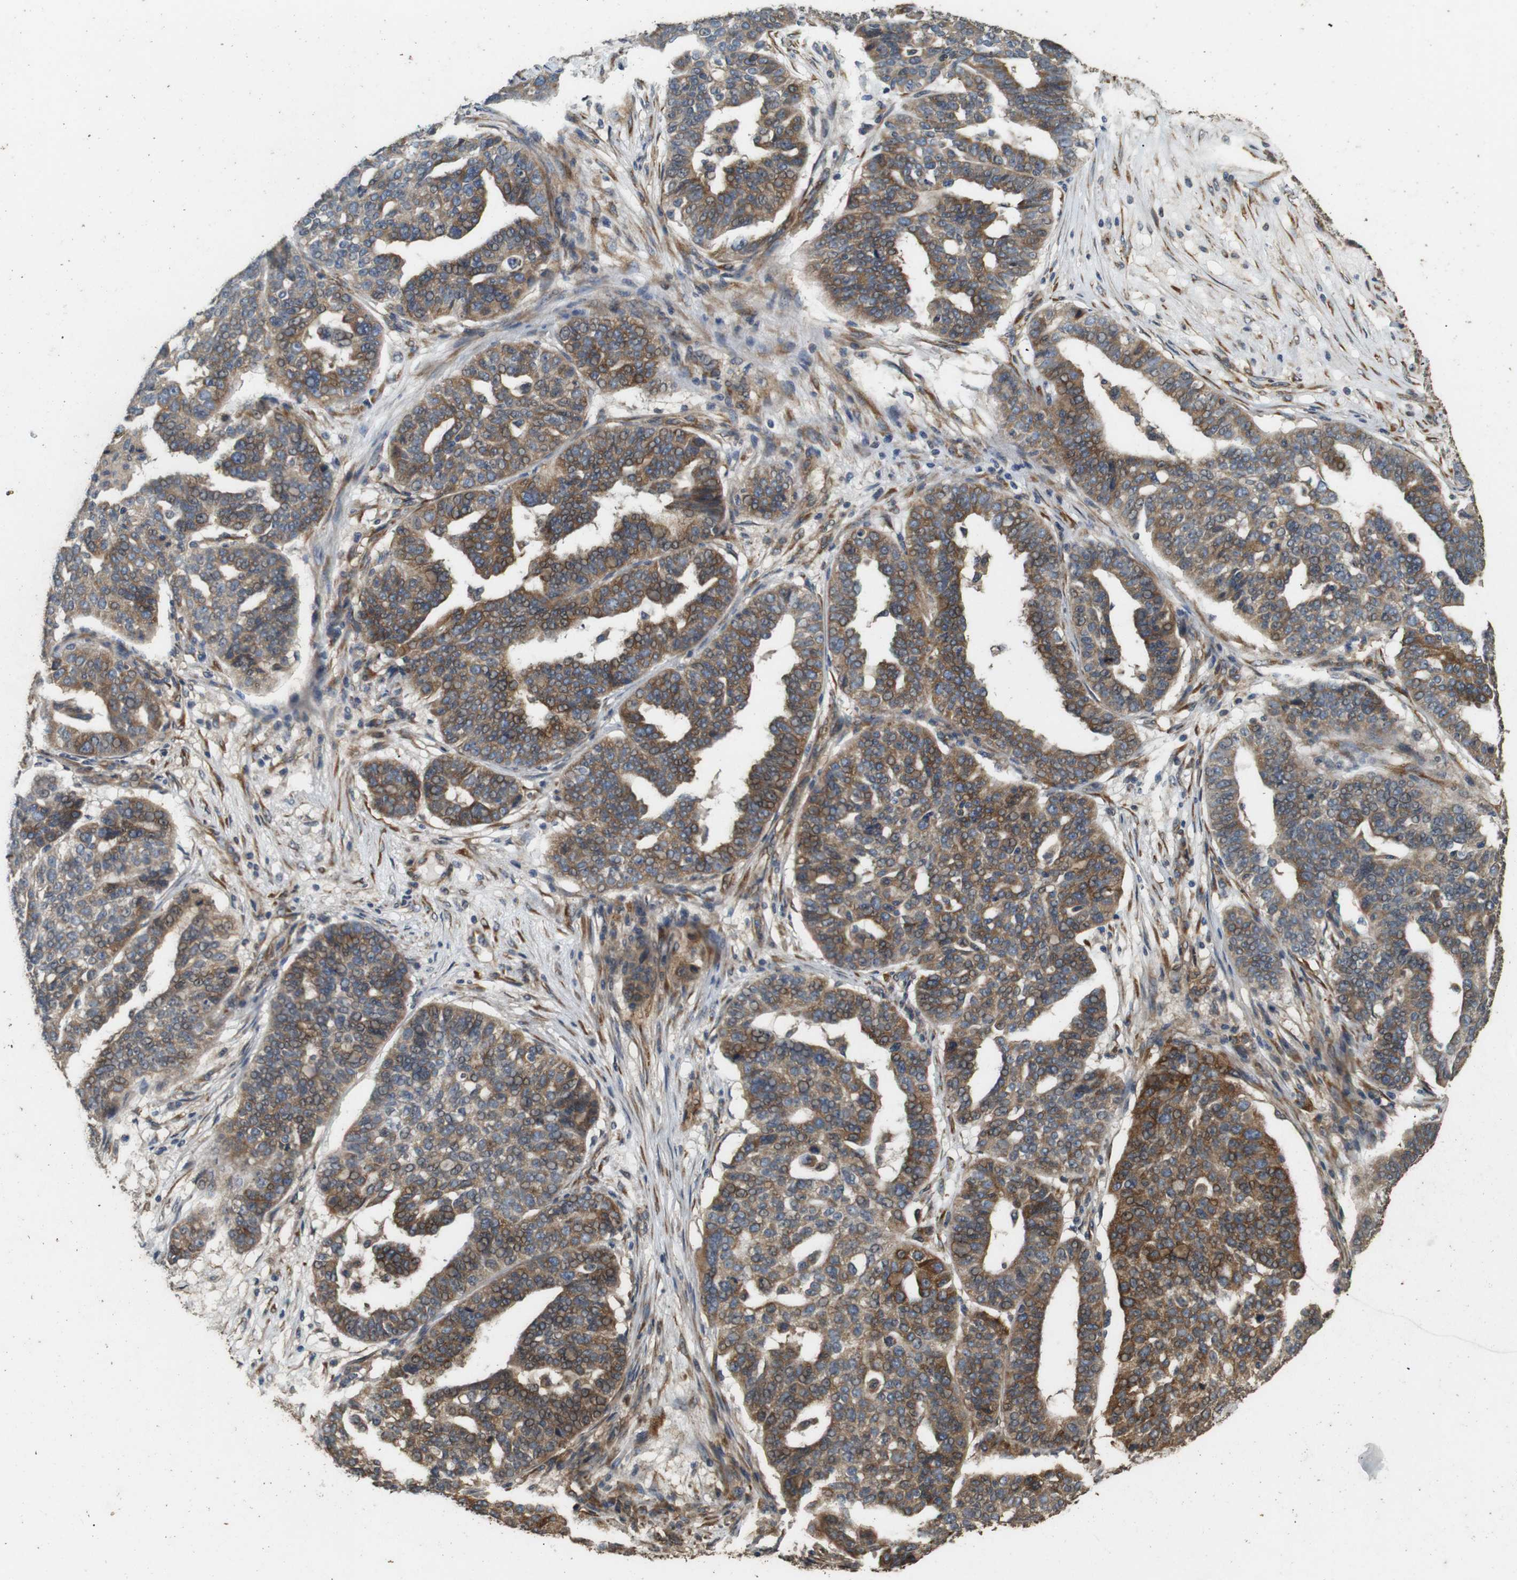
{"staining": {"intensity": "moderate", "quantity": ">75%", "location": "cytoplasmic/membranous"}, "tissue": "ovarian cancer", "cell_type": "Tumor cells", "image_type": "cancer", "snomed": [{"axis": "morphology", "description": "Cystadenocarcinoma, serous, NOS"}, {"axis": "topography", "description": "Ovary"}], "caption": "Ovarian serous cystadenocarcinoma stained with IHC displays moderate cytoplasmic/membranous staining in approximately >75% of tumor cells.", "gene": "CNPY4", "patient": {"sex": "female", "age": 59}}